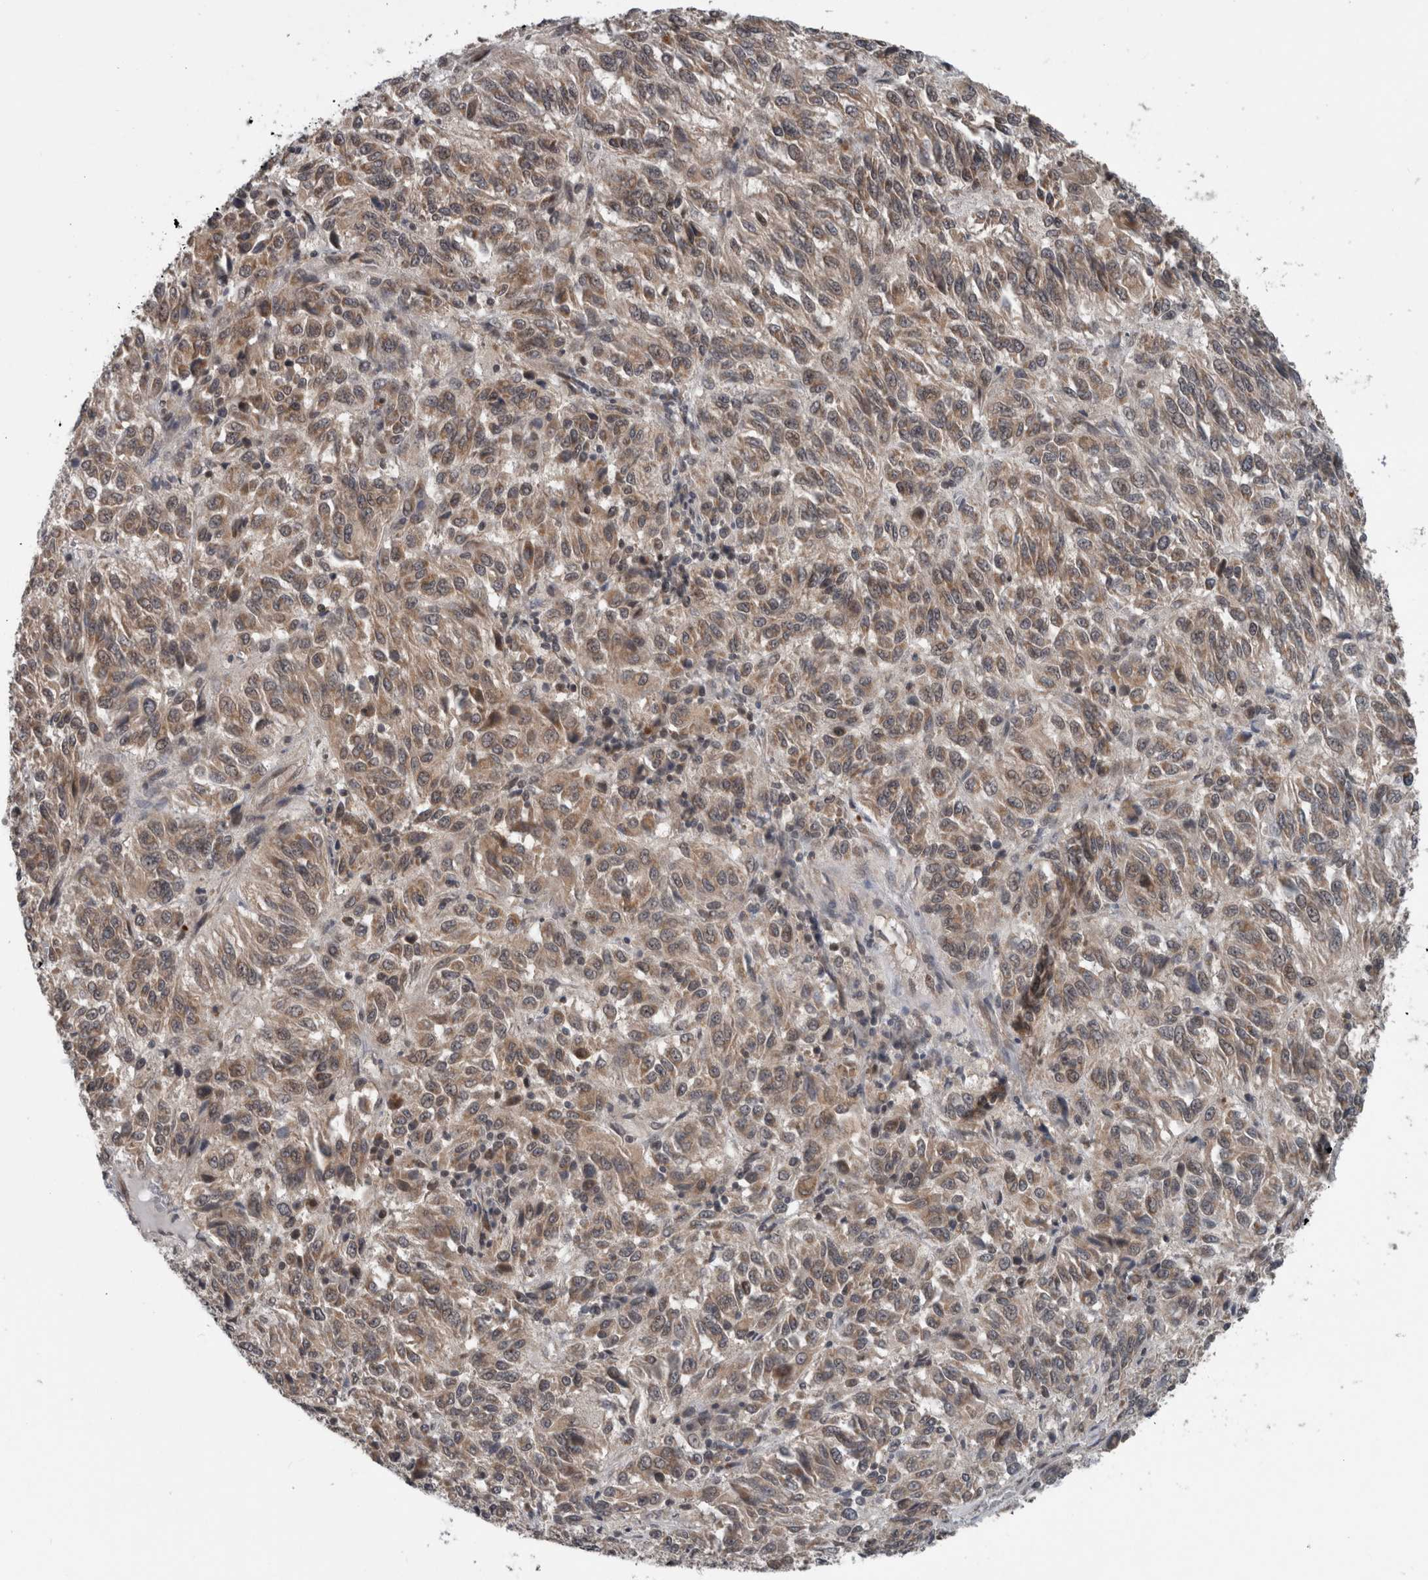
{"staining": {"intensity": "weak", "quantity": ">75%", "location": "cytoplasmic/membranous"}, "tissue": "melanoma", "cell_type": "Tumor cells", "image_type": "cancer", "snomed": [{"axis": "morphology", "description": "Malignant melanoma, Metastatic site"}, {"axis": "topography", "description": "Lung"}], "caption": "Immunohistochemistry (IHC) staining of malignant melanoma (metastatic site), which exhibits low levels of weak cytoplasmic/membranous expression in approximately >75% of tumor cells indicating weak cytoplasmic/membranous protein positivity. The staining was performed using DAB (3,3'-diaminobenzidine) (brown) for protein detection and nuclei were counterstained in hematoxylin (blue).", "gene": "ENY2", "patient": {"sex": "male", "age": 64}}